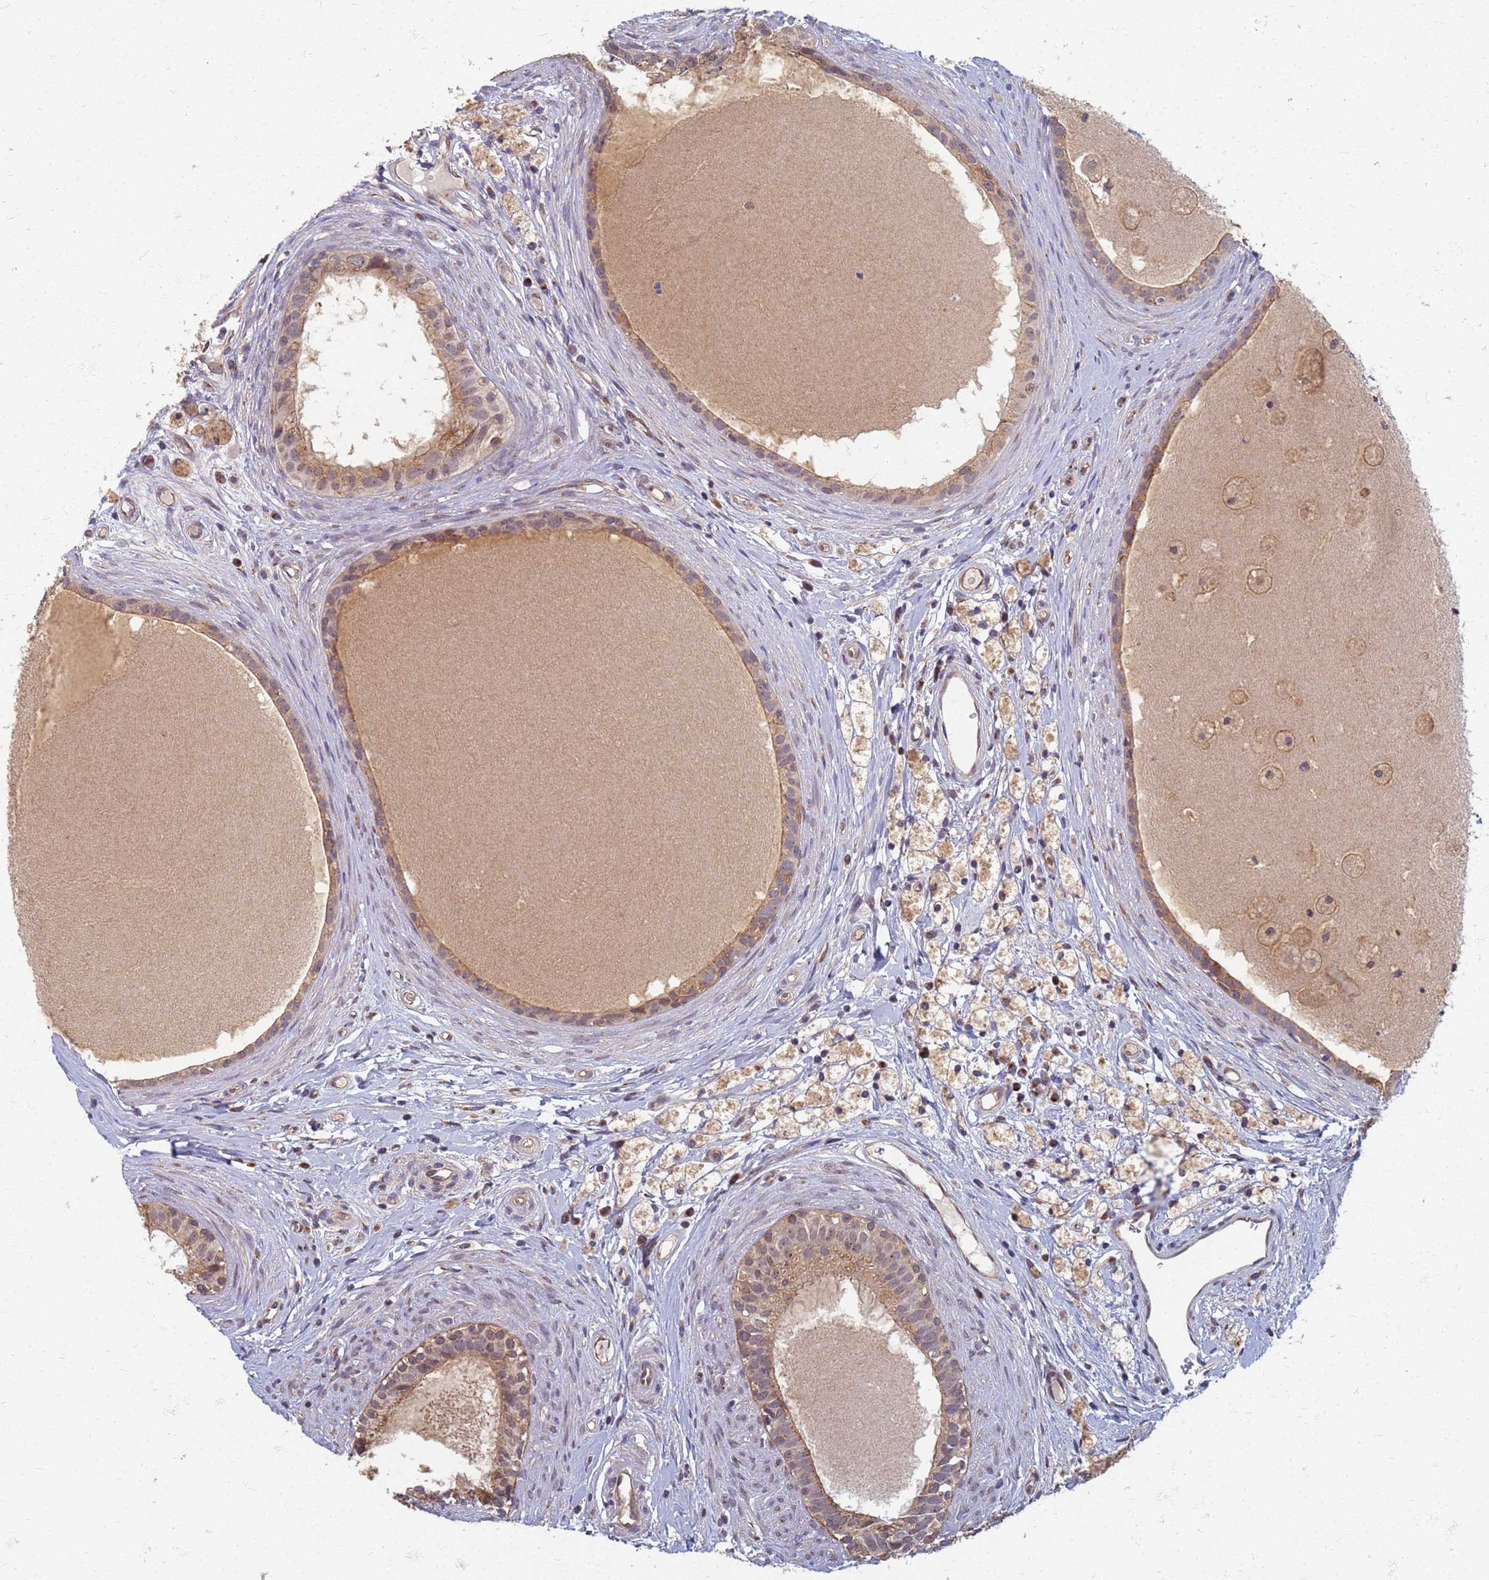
{"staining": {"intensity": "moderate", "quantity": ">75%", "location": "cytoplasmic/membranous"}, "tissue": "epididymis", "cell_type": "Glandular cells", "image_type": "normal", "snomed": [{"axis": "morphology", "description": "Normal tissue, NOS"}, {"axis": "topography", "description": "Epididymis"}], "caption": "Unremarkable epididymis exhibits moderate cytoplasmic/membranous expression in approximately >75% of glandular cells The staining is performed using DAB (3,3'-diaminobenzidine) brown chromogen to label protein expression. The nuclei are counter-stained blue using hematoxylin..", "gene": "ITGB4", "patient": {"sex": "male", "age": 80}}